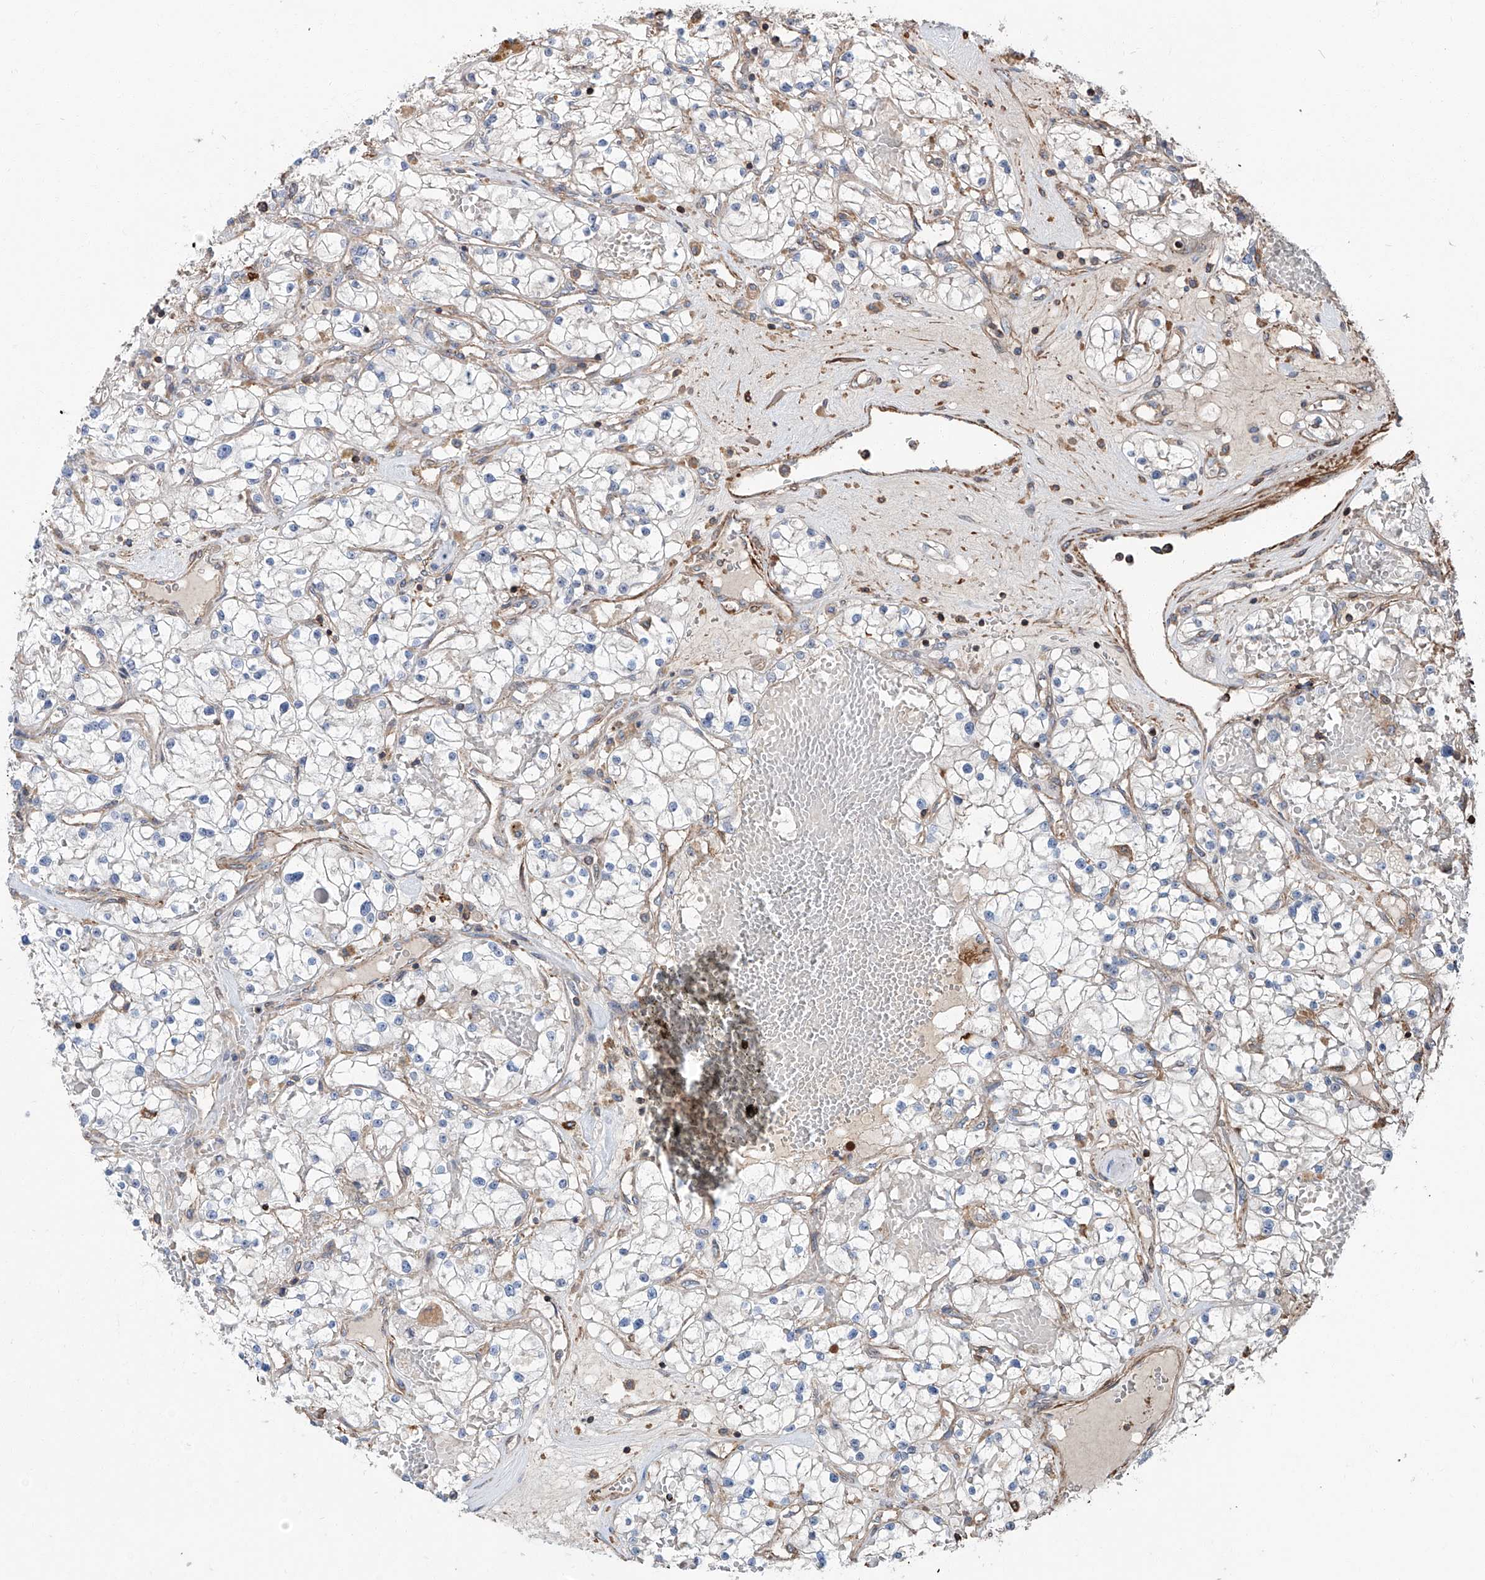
{"staining": {"intensity": "negative", "quantity": "none", "location": "none"}, "tissue": "renal cancer", "cell_type": "Tumor cells", "image_type": "cancer", "snomed": [{"axis": "morphology", "description": "Normal tissue, NOS"}, {"axis": "morphology", "description": "Adenocarcinoma, NOS"}, {"axis": "topography", "description": "Kidney"}], "caption": "This is an immunohistochemistry micrograph of renal adenocarcinoma. There is no positivity in tumor cells.", "gene": "PIEZO2", "patient": {"sex": "male", "age": 68}}